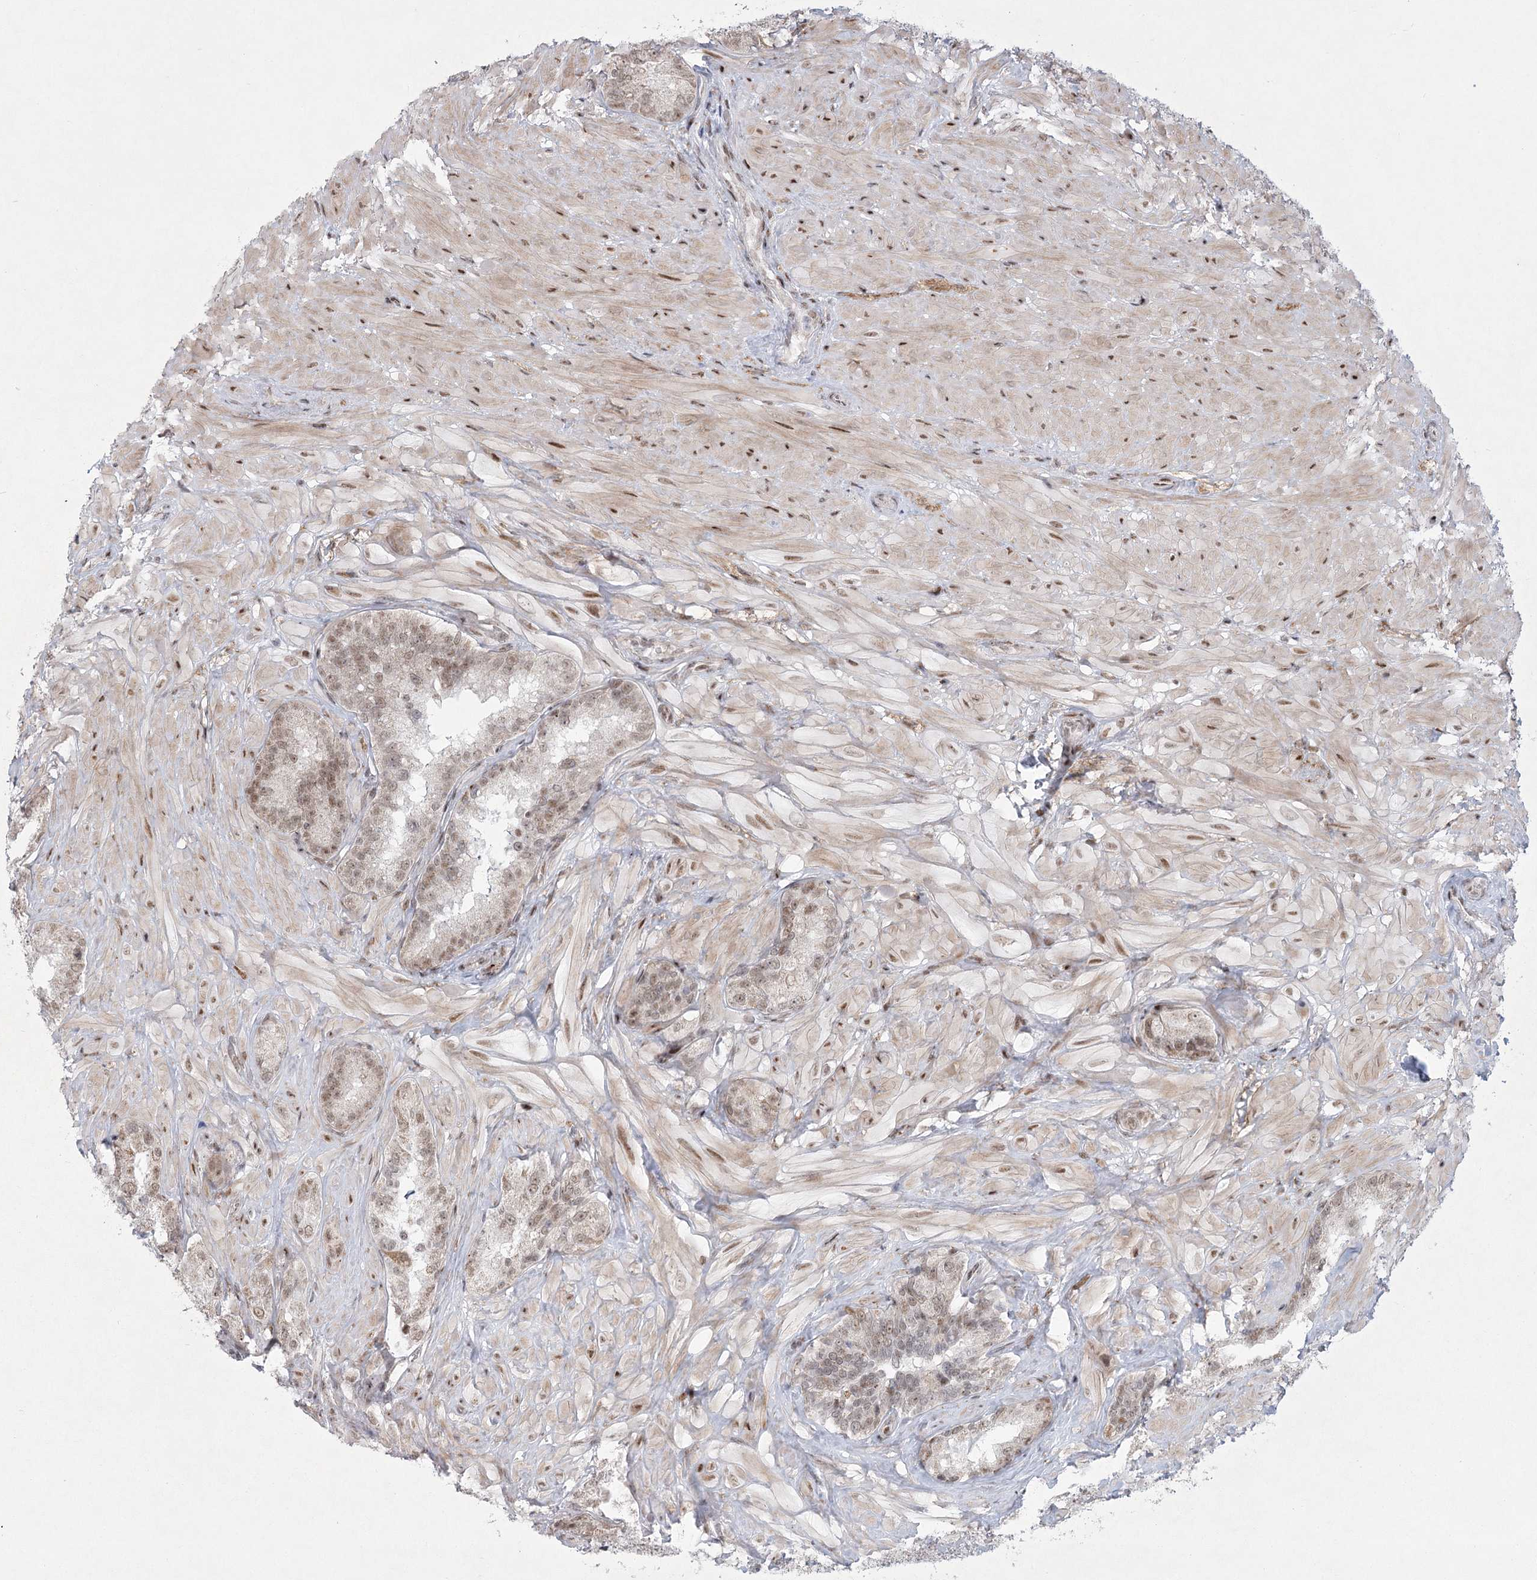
{"staining": {"intensity": "weak", "quantity": "25%-75%", "location": "cytoplasmic/membranous,nuclear"}, "tissue": "seminal vesicle", "cell_type": "Glandular cells", "image_type": "normal", "snomed": [{"axis": "morphology", "description": "Normal tissue, NOS"}, {"axis": "topography", "description": "Seminal veicle"}, {"axis": "topography", "description": "Peripheral nerve tissue"}], "caption": "Weak cytoplasmic/membranous,nuclear positivity for a protein is identified in approximately 25%-75% of glandular cells of benign seminal vesicle using immunohistochemistry (IHC).", "gene": "CIB4", "patient": {"sex": "male", "age": 67}}